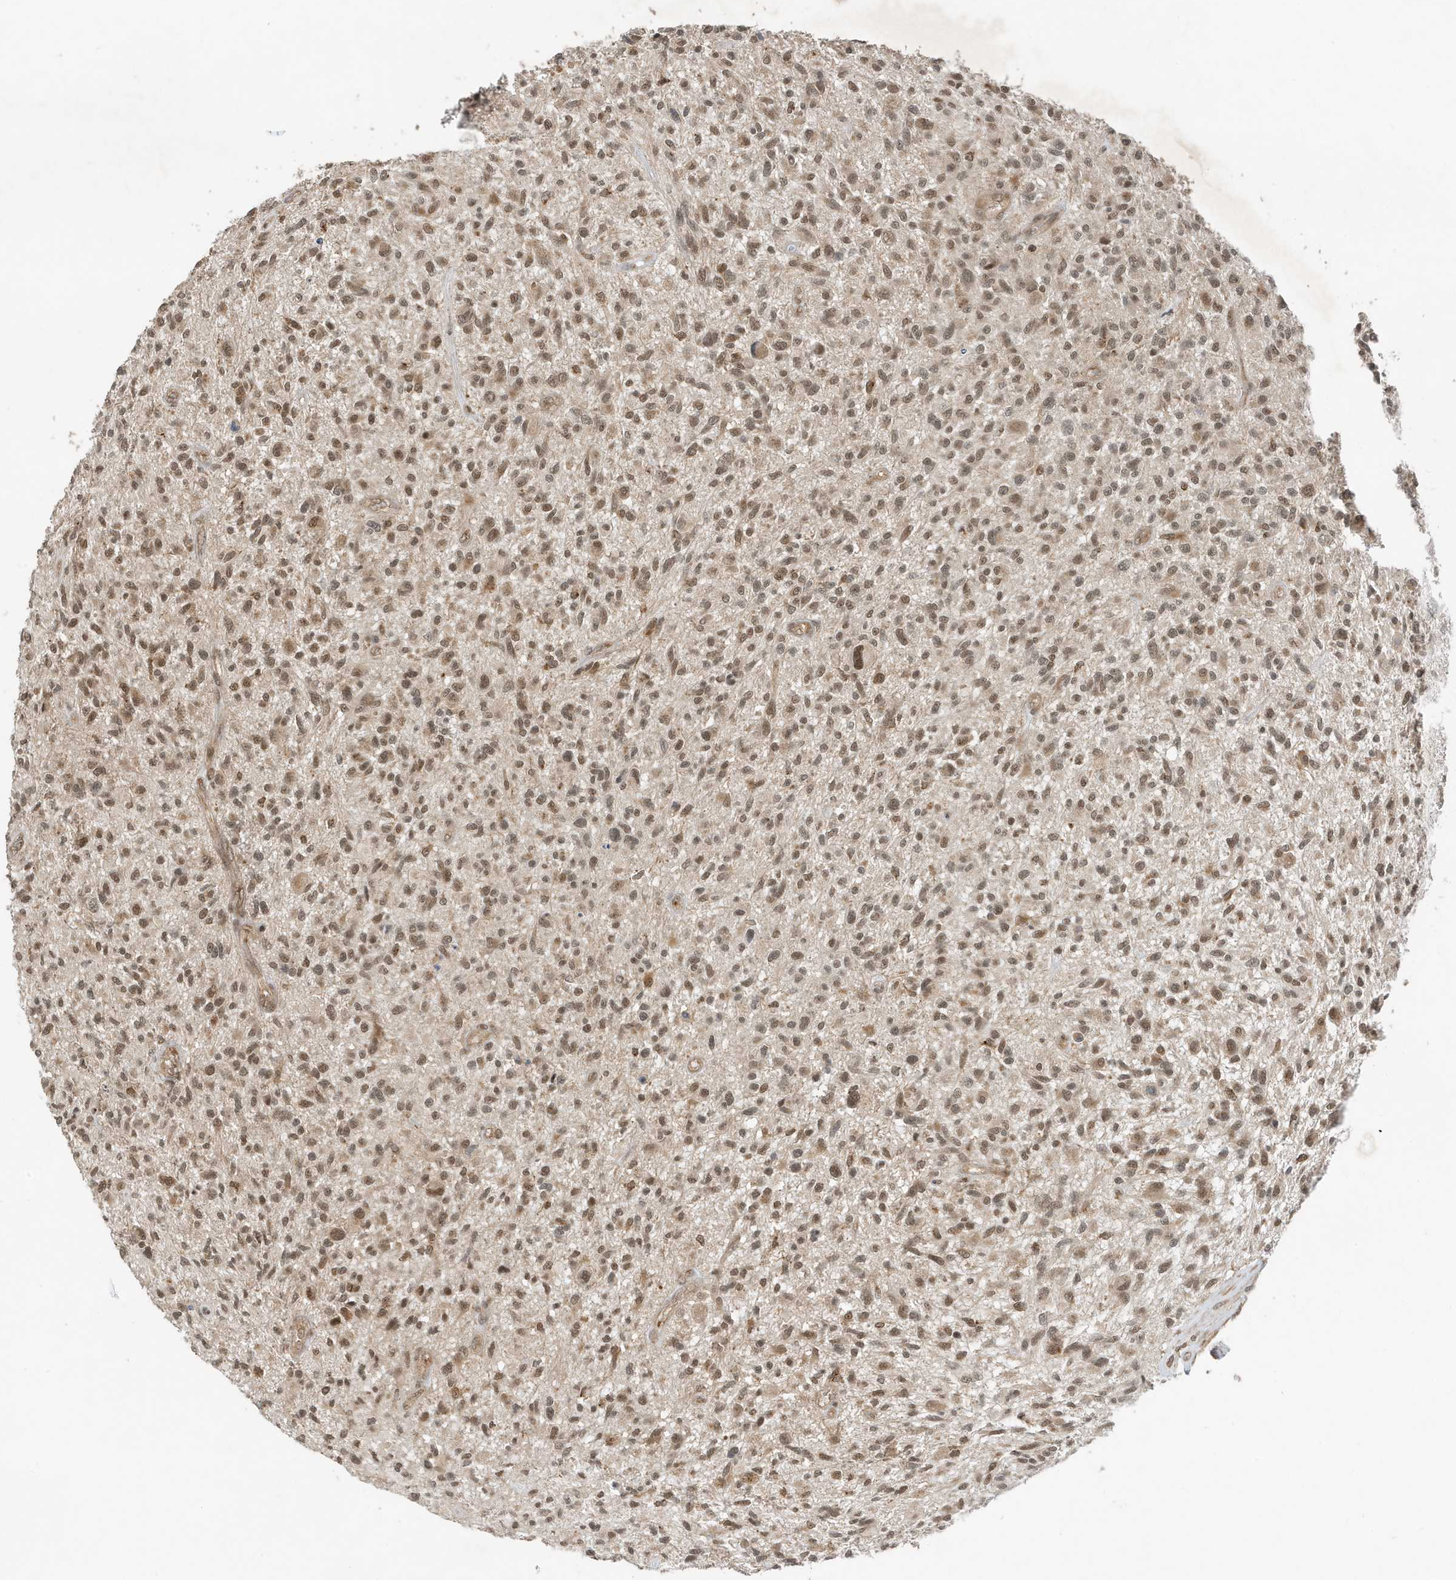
{"staining": {"intensity": "weak", "quantity": ">75%", "location": "nuclear"}, "tissue": "glioma", "cell_type": "Tumor cells", "image_type": "cancer", "snomed": [{"axis": "morphology", "description": "Glioma, malignant, High grade"}, {"axis": "topography", "description": "Brain"}], "caption": "Glioma stained with DAB immunohistochemistry exhibits low levels of weak nuclear positivity in approximately >75% of tumor cells.", "gene": "MAST3", "patient": {"sex": "male", "age": 47}}